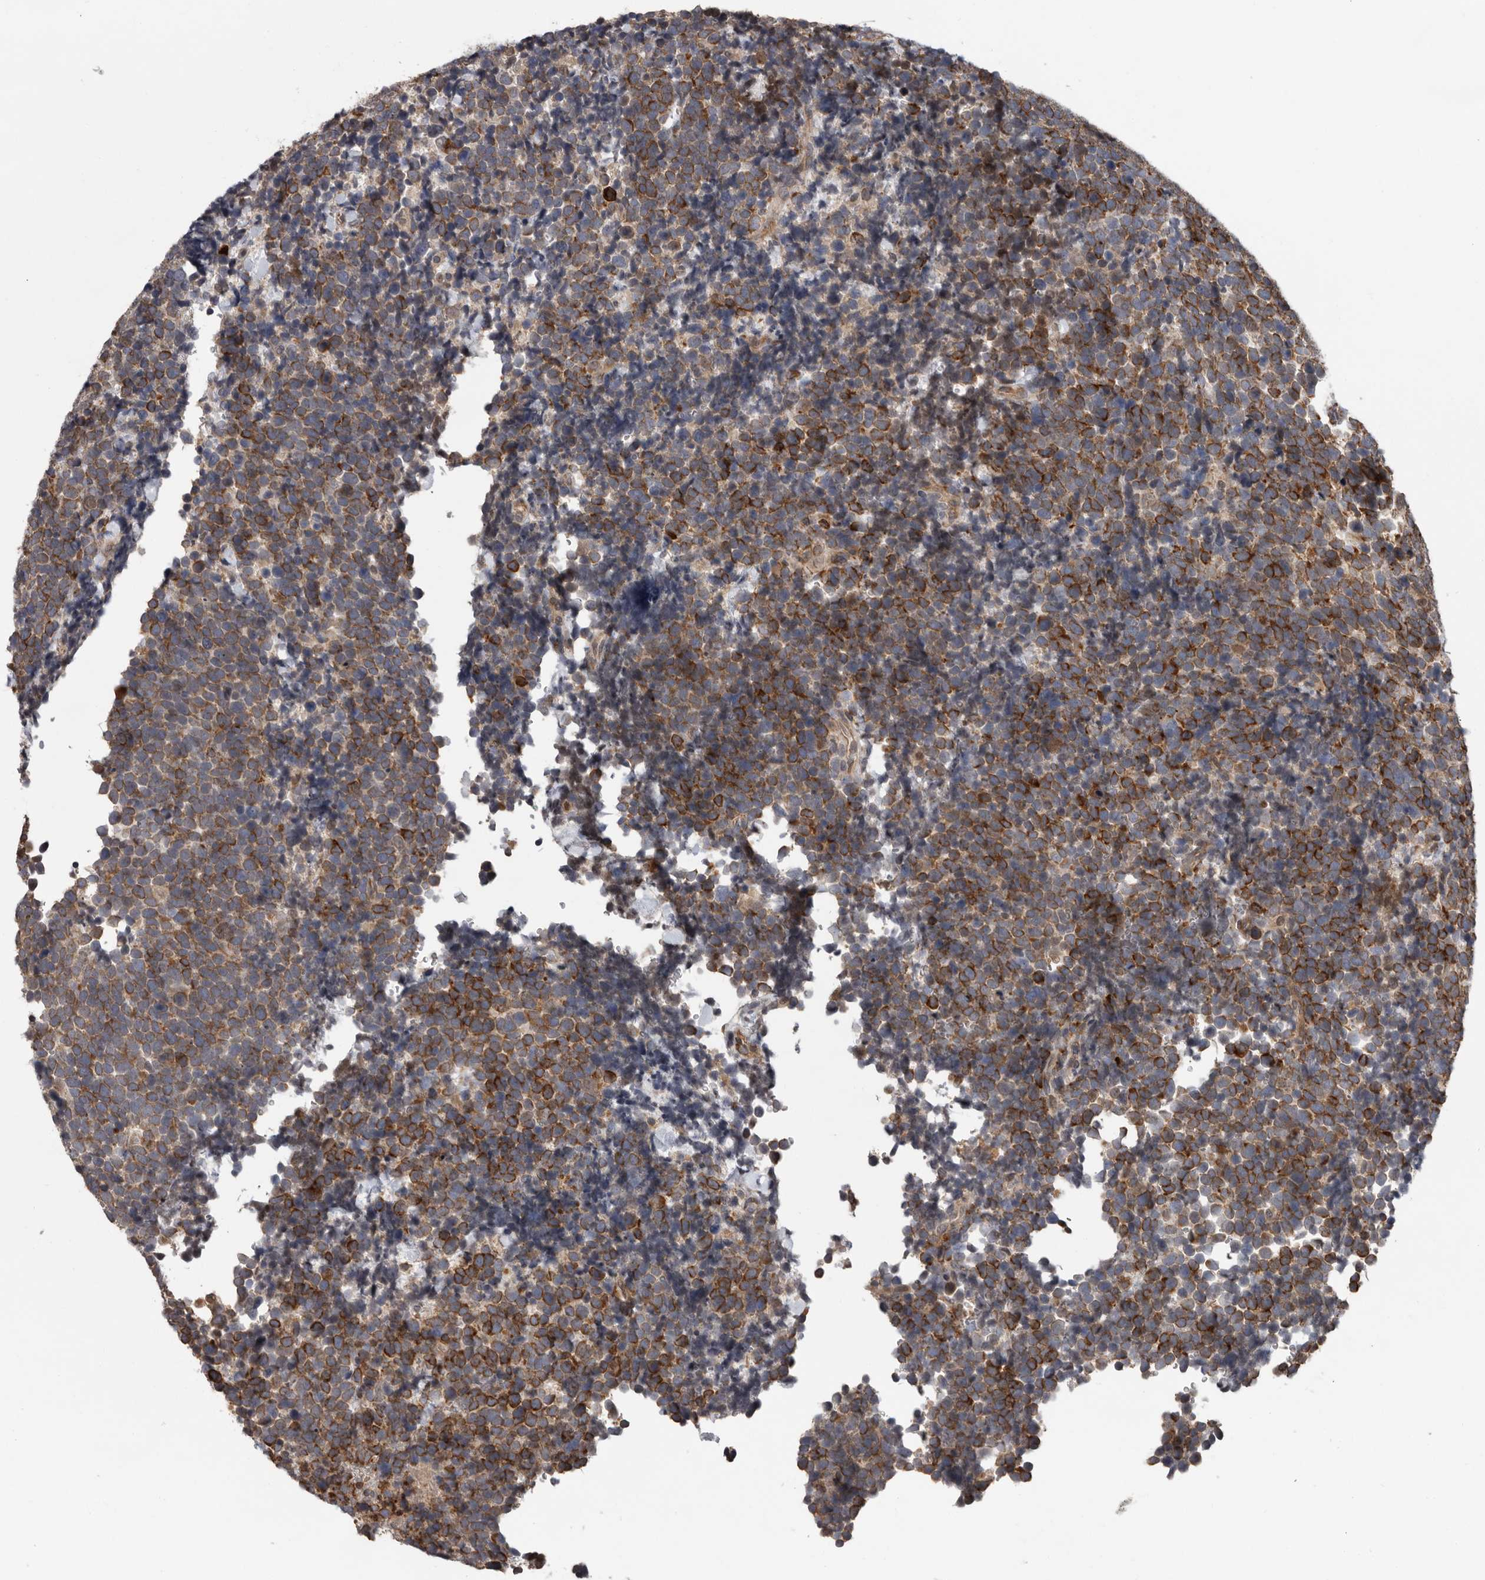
{"staining": {"intensity": "moderate", "quantity": ">75%", "location": "cytoplasmic/membranous"}, "tissue": "urothelial cancer", "cell_type": "Tumor cells", "image_type": "cancer", "snomed": [{"axis": "morphology", "description": "Urothelial carcinoma, High grade"}, {"axis": "topography", "description": "Urinary bladder"}], "caption": "Moderate cytoplasmic/membranous protein staining is identified in about >75% of tumor cells in urothelial cancer.", "gene": "MTF1", "patient": {"sex": "female", "age": 82}}